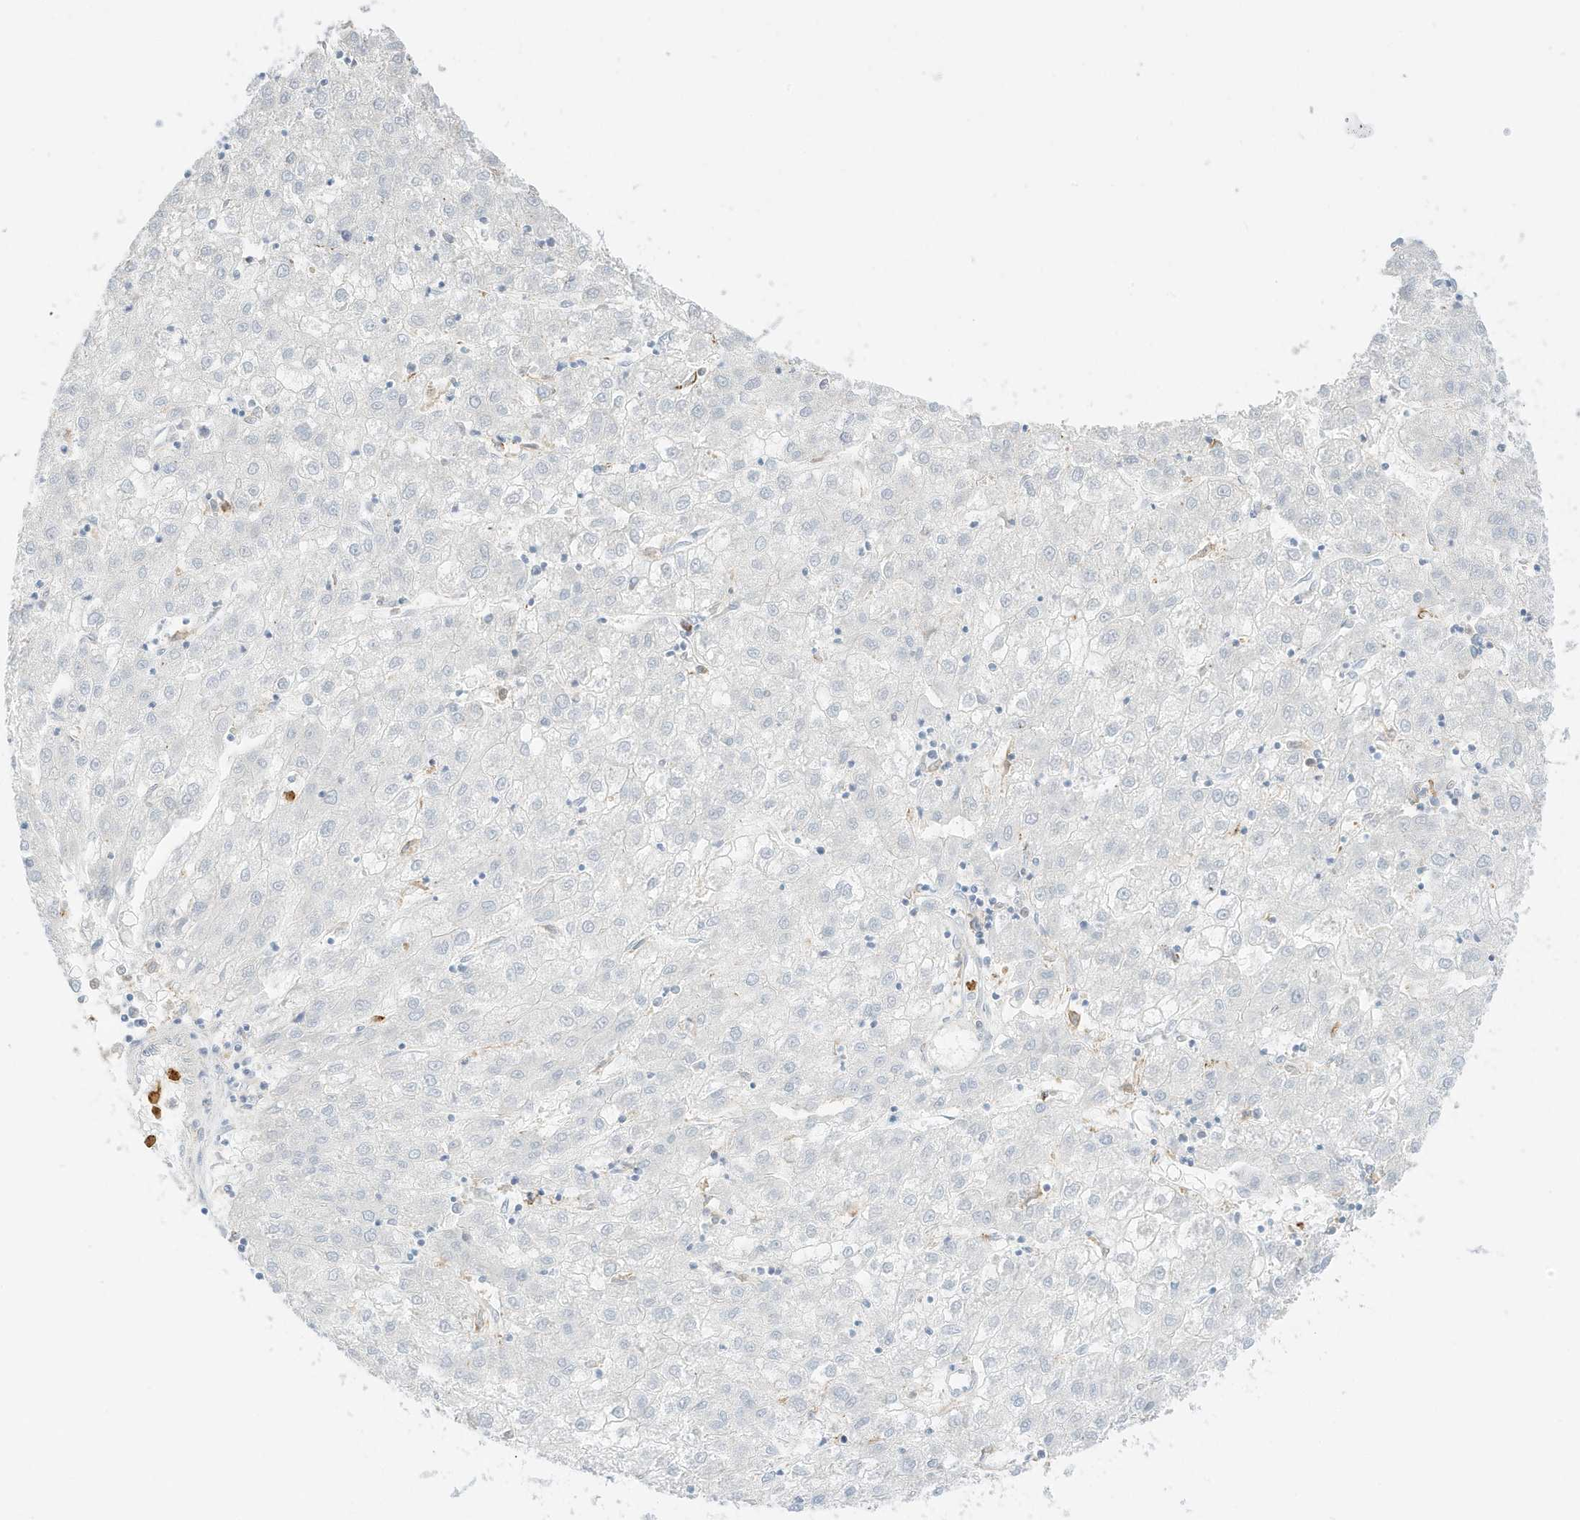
{"staining": {"intensity": "negative", "quantity": "none", "location": "none"}, "tissue": "liver cancer", "cell_type": "Tumor cells", "image_type": "cancer", "snomed": [{"axis": "morphology", "description": "Carcinoma, Hepatocellular, NOS"}, {"axis": "topography", "description": "Liver"}], "caption": "Tumor cells show no significant protein staining in liver cancer. Brightfield microscopy of immunohistochemistry stained with DAB (brown) and hematoxylin (blue), captured at high magnification.", "gene": "GCA", "patient": {"sex": "male", "age": 72}}